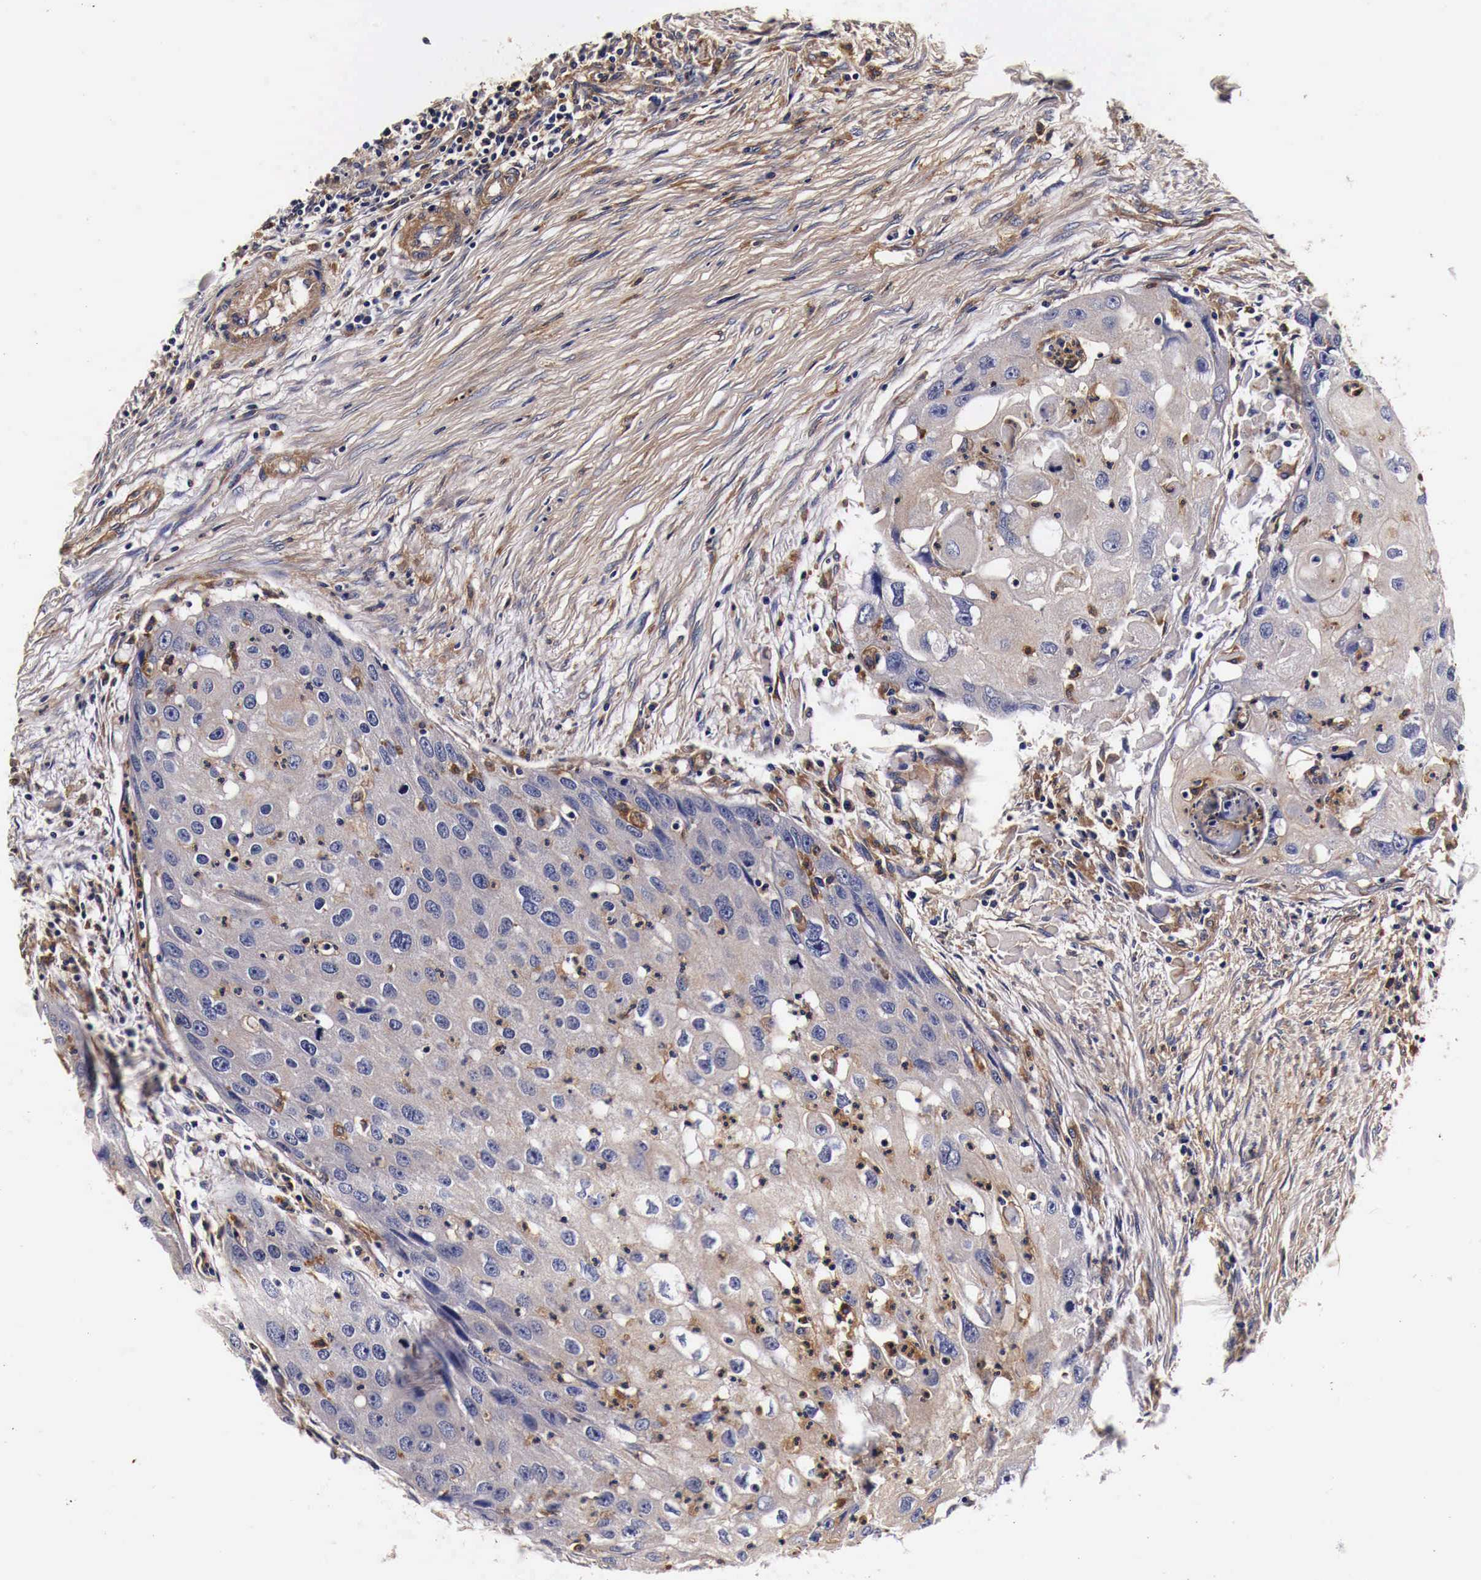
{"staining": {"intensity": "weak", "quantity": ">75%", "location": "cytoplasmic/membranous"}, "tissue": "head and neck cancer", "cell_type": "Tumor cells", "image_type": "cancer", "snomed": [{"axis": "morphology", "description": "Squamous cell carcinoma, NOS"}, {"axis": "topography", "description": "Head-Neck"}], "caption": "Immunohistochemical staining of squamous cell carcinoma (head and neck) shows low levels of weak cytoplasmic/membranous protein positivity in approximately >75% of tumor cells.", "gene": "RP2", "patient": {"sex": "male", "age": 64}}